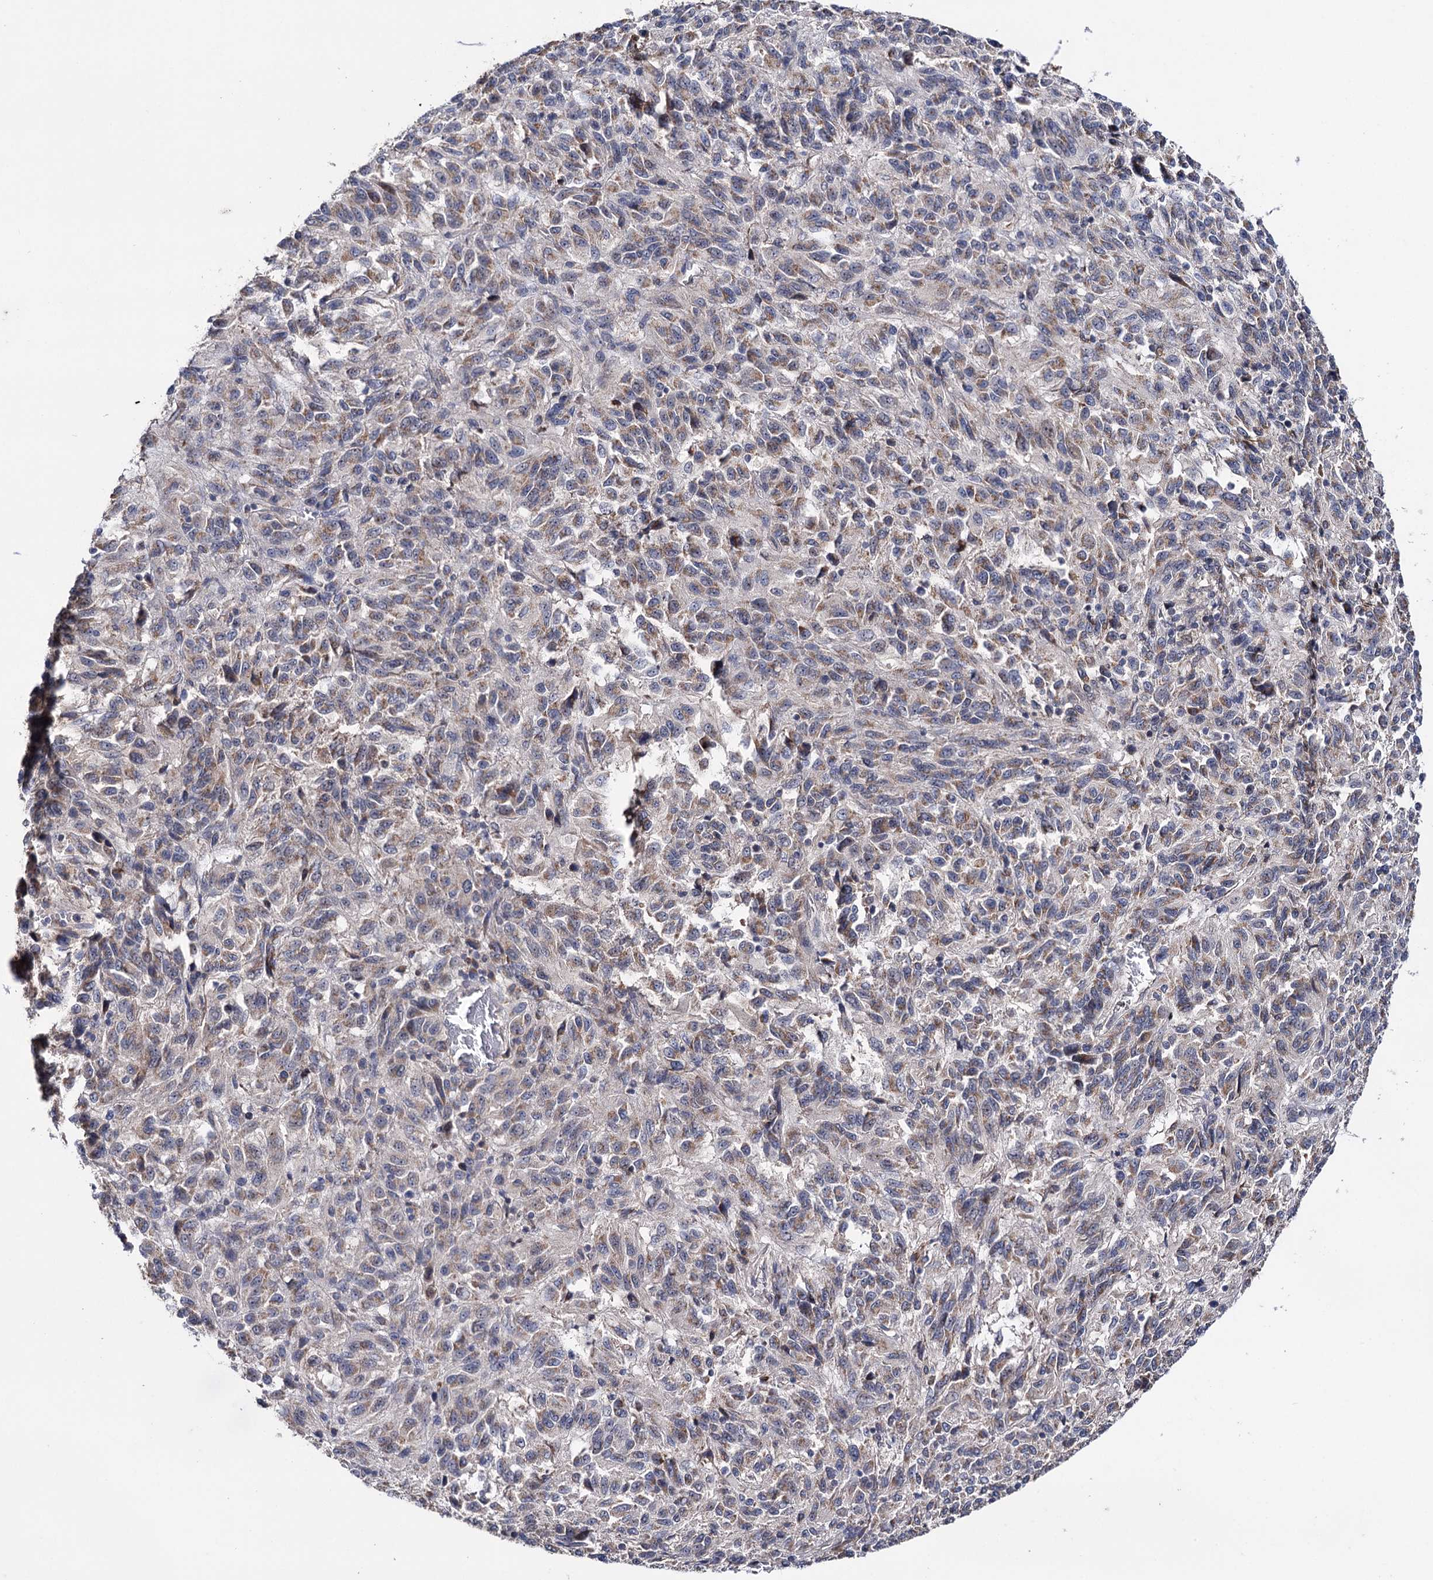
{"staining": {"intensity": "moderate", "quantity": "25%-75%", "location": "cytoplasmic/membranous"}, "tissue": "melanoma", "cell_type": "Tumor cells", "image_type": "cancer", "snomed": [{"axis": "morphology", "description": "Malignant melanoma, Metastatic site"}, {"axis": "topography", "description": "Lung"}], "caption": "IHC micrograph of malignant melanoma (metastatic site) stained for a protein (brown), which reveals medium levels of moderate cytoplasmic/membranous staining in approximately 25%-75% of tumor cells.", "gene": "CLPB", "patient": {"sex": "male", "age": 64}}